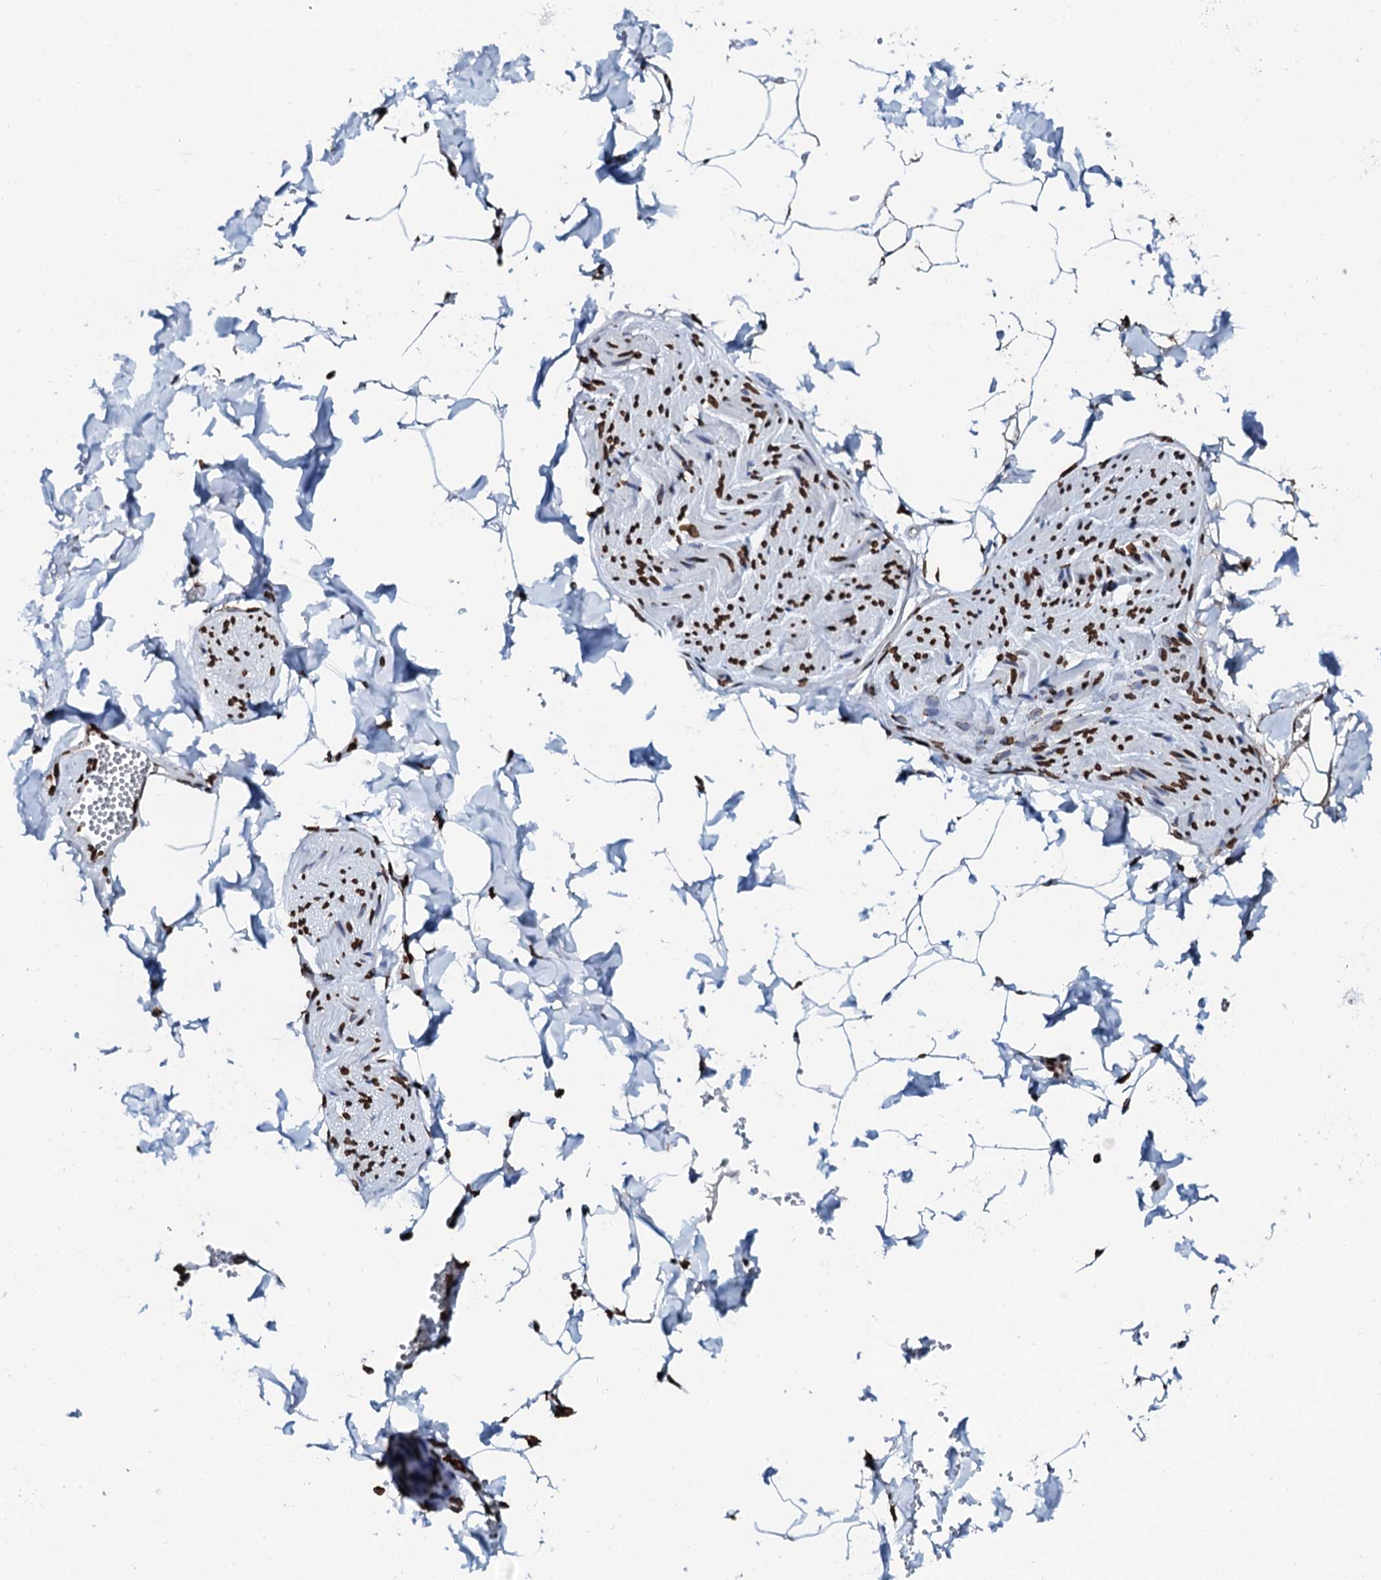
{"staining": {"intensity": "strong", "quantity": ">75%", "location": "nuclear"}, "tissue": "adipose tissue", "cell_type": "Adipocytes", "image_type": "normal", "snomed": [{"axis": "morphology", "description": "Normal tissue, NOS"}, {"axis": "topography", "description": "Gallbladder"}, {"axis": "topography", "description": "Peripheral nerve tissue"}], "caption": "A high-resolution histopathology image shows IHC staining of benign adipose tissue, which reveals strong nuclear positivity in approximately >75% of adipocytes.", "gene": "KATNAL2", "patient": {"sex": "male", "age": 38}}